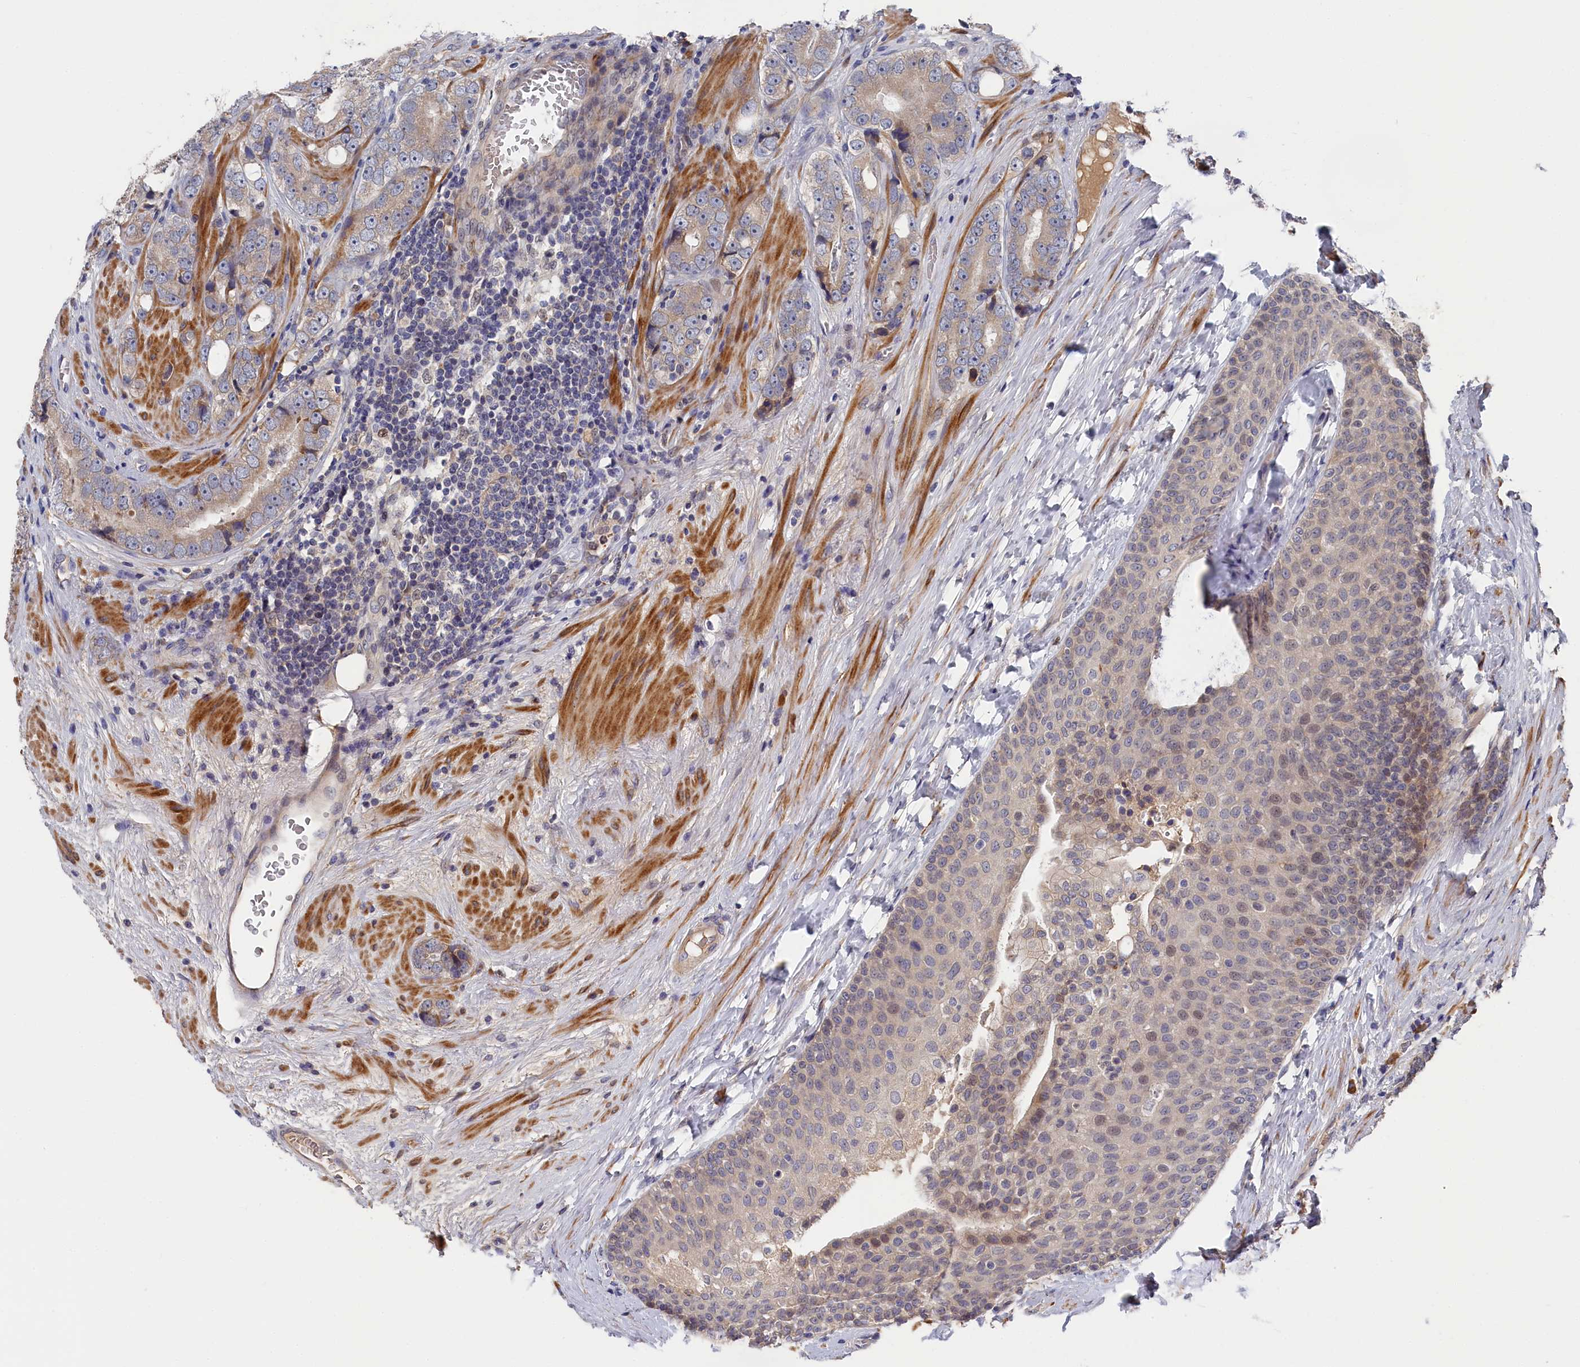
{"staining": {"intensity": "weak", "quantity": ">75%", "location": "cytoplasmic/membranous"}, "tissue": "prostate cancer", "cell_type": "Tumor cells", "image_type": "cancer", "snomed": [{"axis": "morphology", "description": "Adenocarcinoma, High grade"}, {"axis": "topography", "description": "Prostate"}], "caption": "Protein expression analysis of prostate cancer reveals weak cytoplasmic/membranous positivity in about >75% of tumor cells.", "gene": "CYB5D2", "patient": {"sex": "male", "age": 56}}